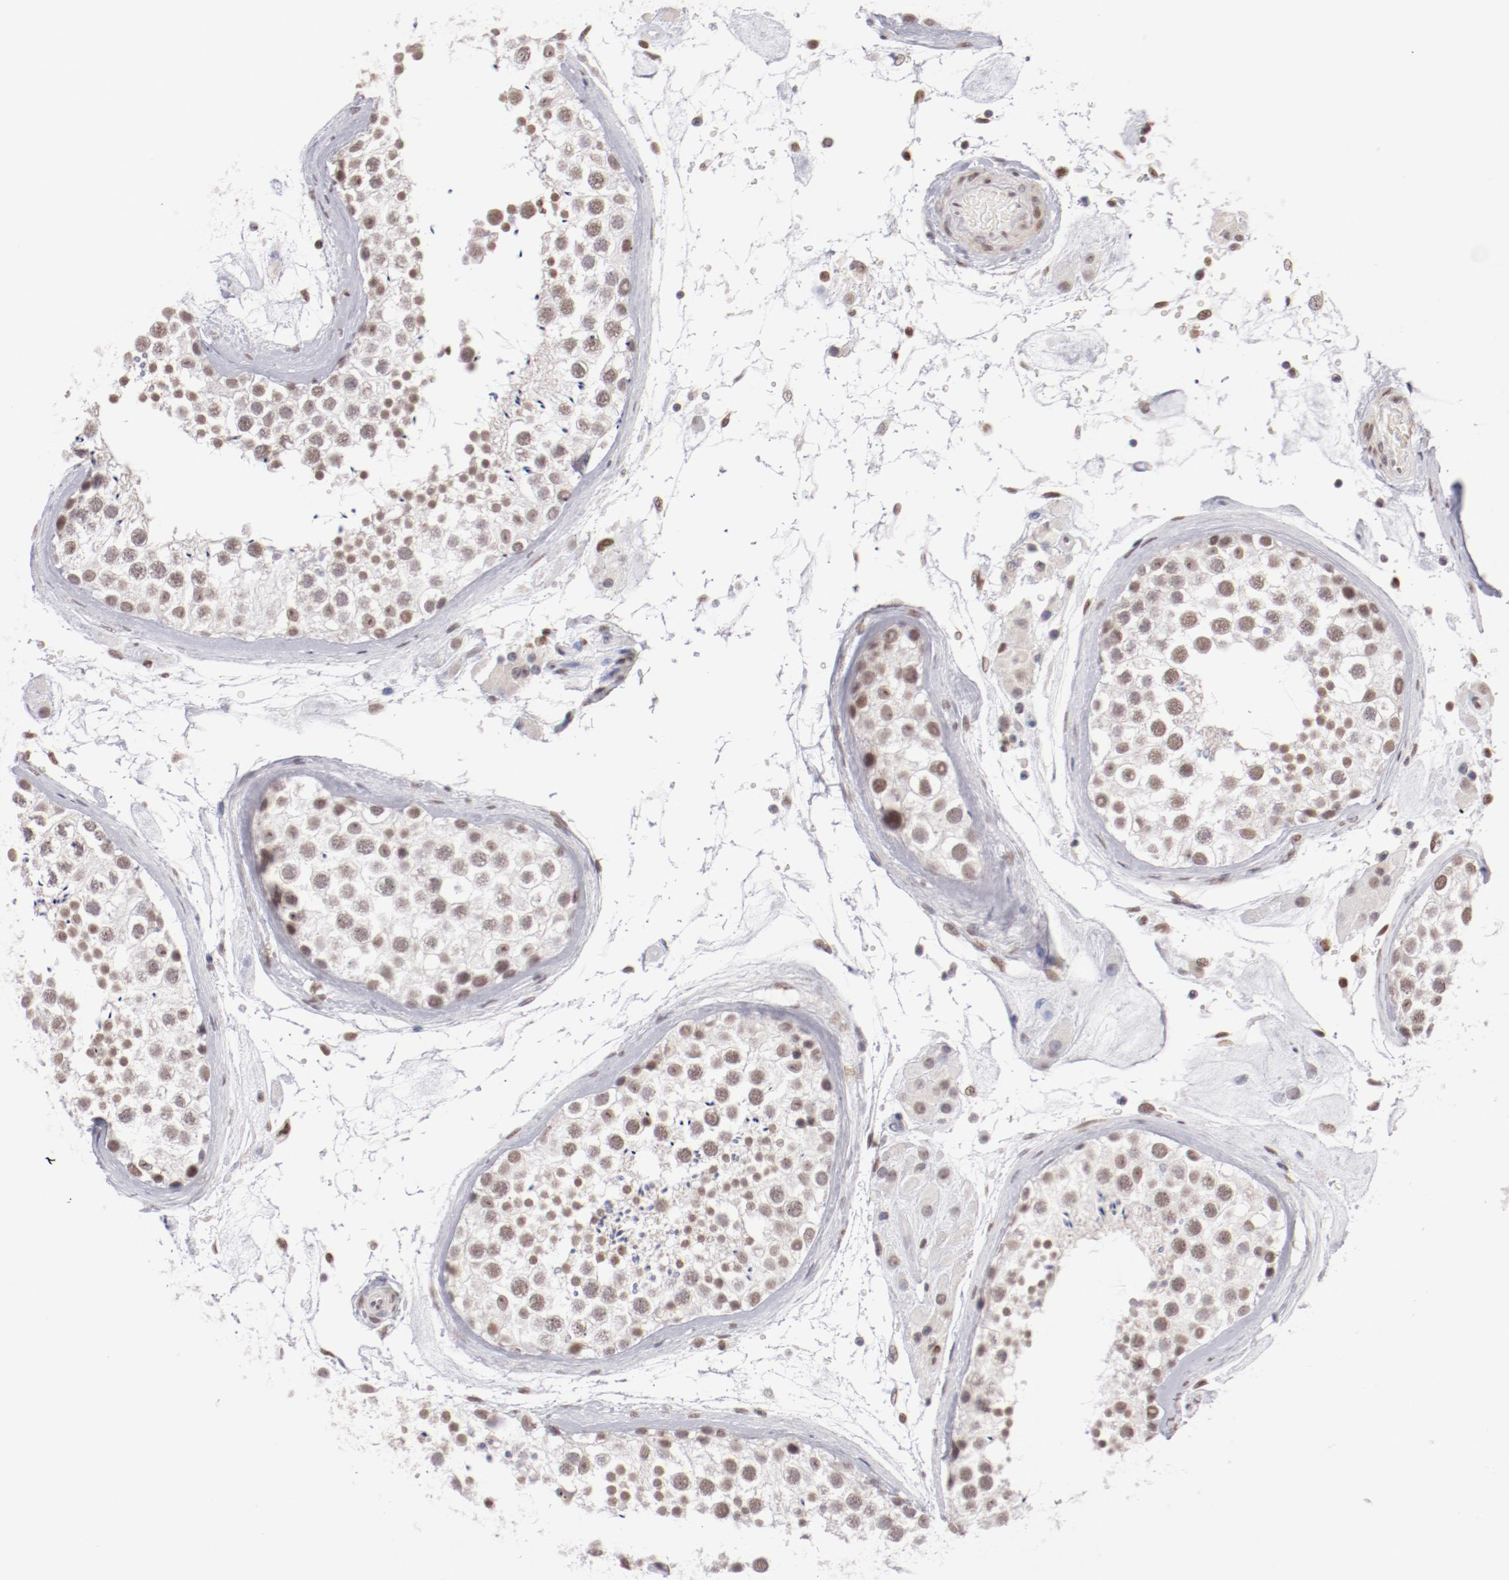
{"staining": {"intensity": "weak", "quantity": "25%-75%", "location": "nuclear"}, "tissue": "testis", "cell_type": "Cells in seminiferous ducts", "image_type": "normal", "snomed": [{"axis": "morphology", "description": "Normal tissue, NOS"}, {"axis": "topography", "description": "Testis"}], "caption": "Immunohistochemistry (IHC) histopathology image of benign testis: testis stained using immunohistochemistry demonstrates low levels of weak protein expression localized specifically in the nuclear of cells in seminiferous ducts, appearing as a nuclear brown color.", "gene": "TFAP4", "patient": {"sex": "male", "age": 46}}